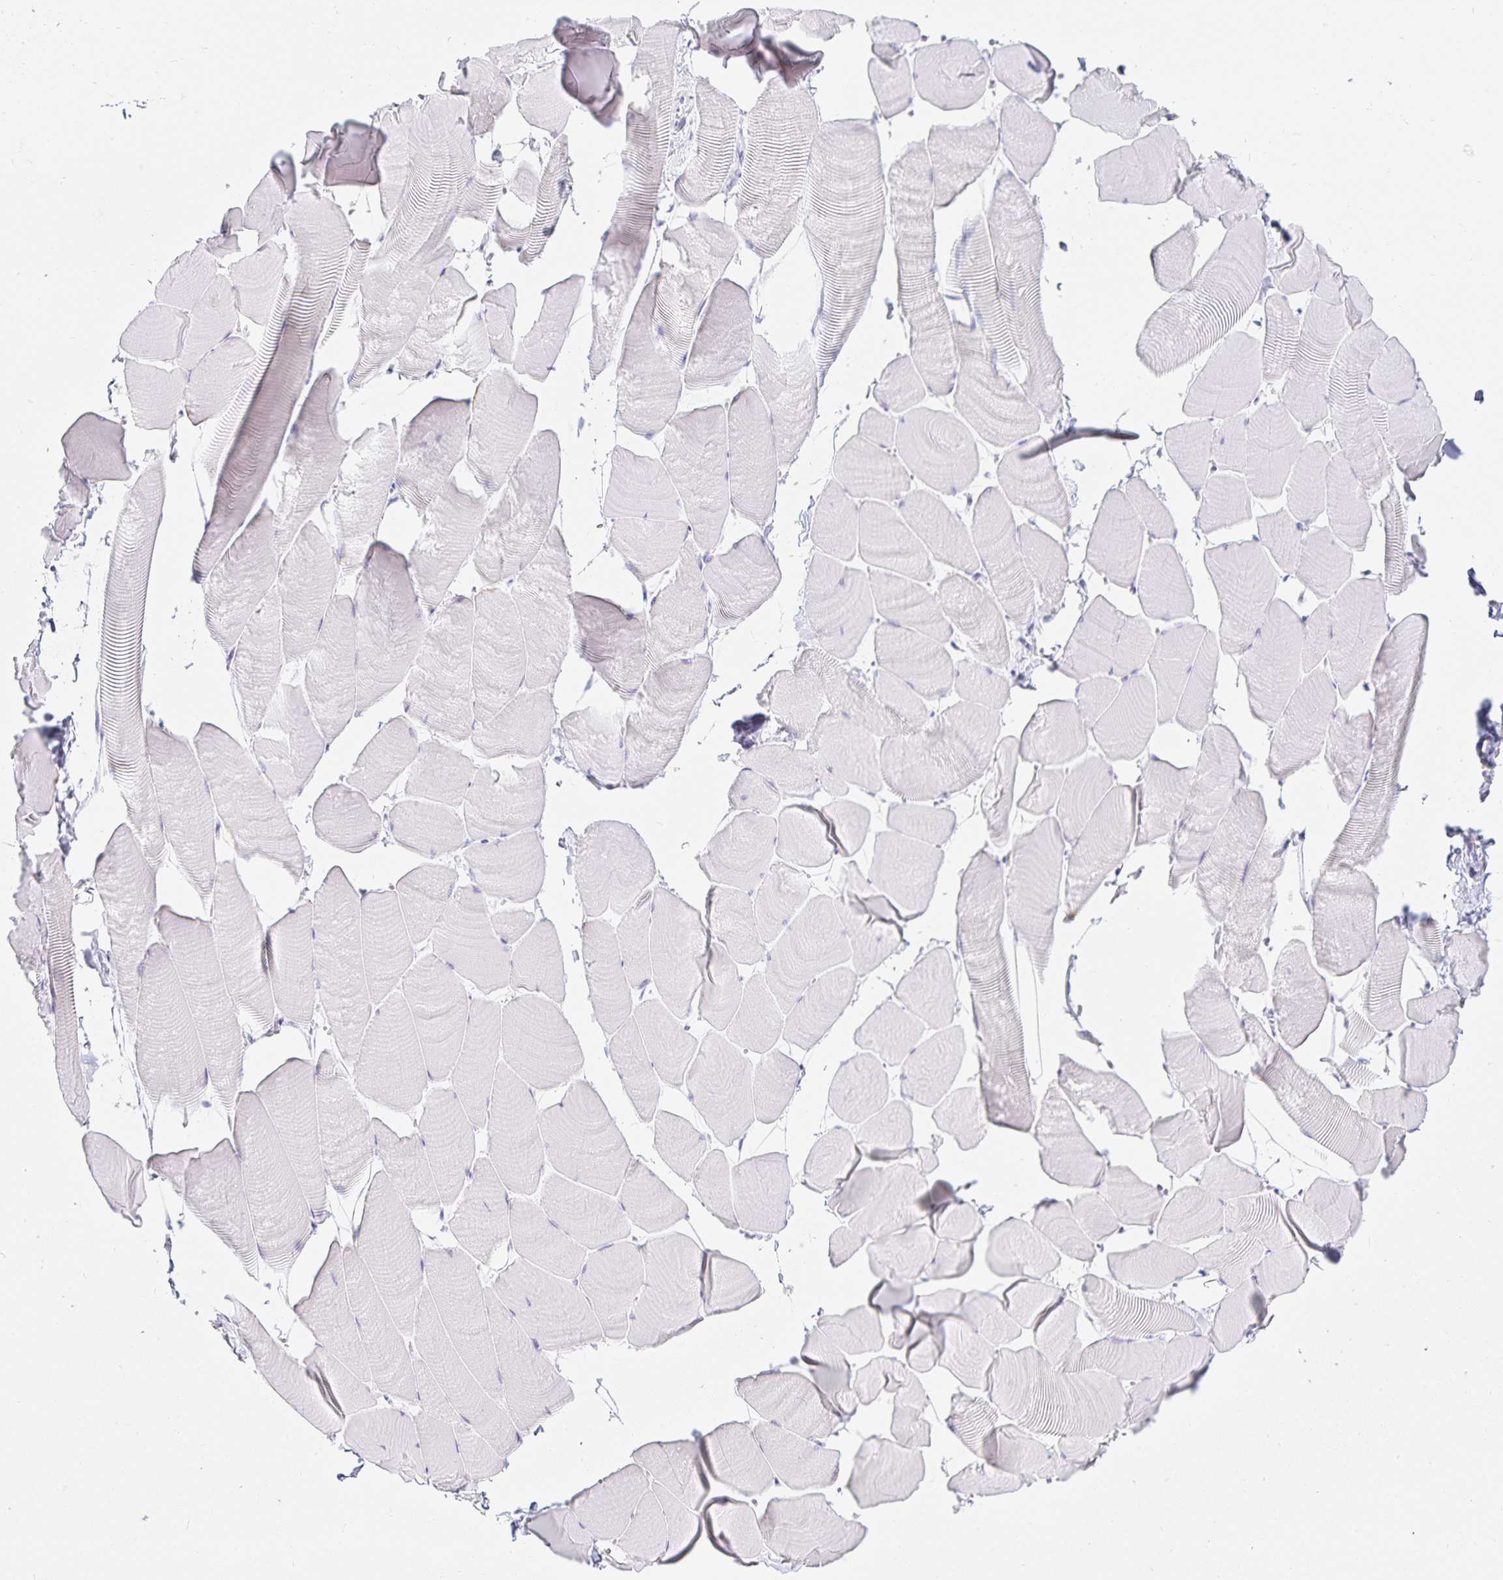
{"staining": {"intensity": "negative", "quantity": "none", "location": "none"}, "tissue": "skeletal muscle", "cell_type": "Myocytes", "image_type": "normal", "snomed": [{"axis": "morphology", "description": "Normal tissue, NOS"}, {"axis": "topography", "description": "Skeletal muscle"}], "caption": "Micrograph shows no protein expression in myocytes of unremarkable skeletal muscle.", "gene": "GP2", "patient": {"sex": "male", "age": 25}}